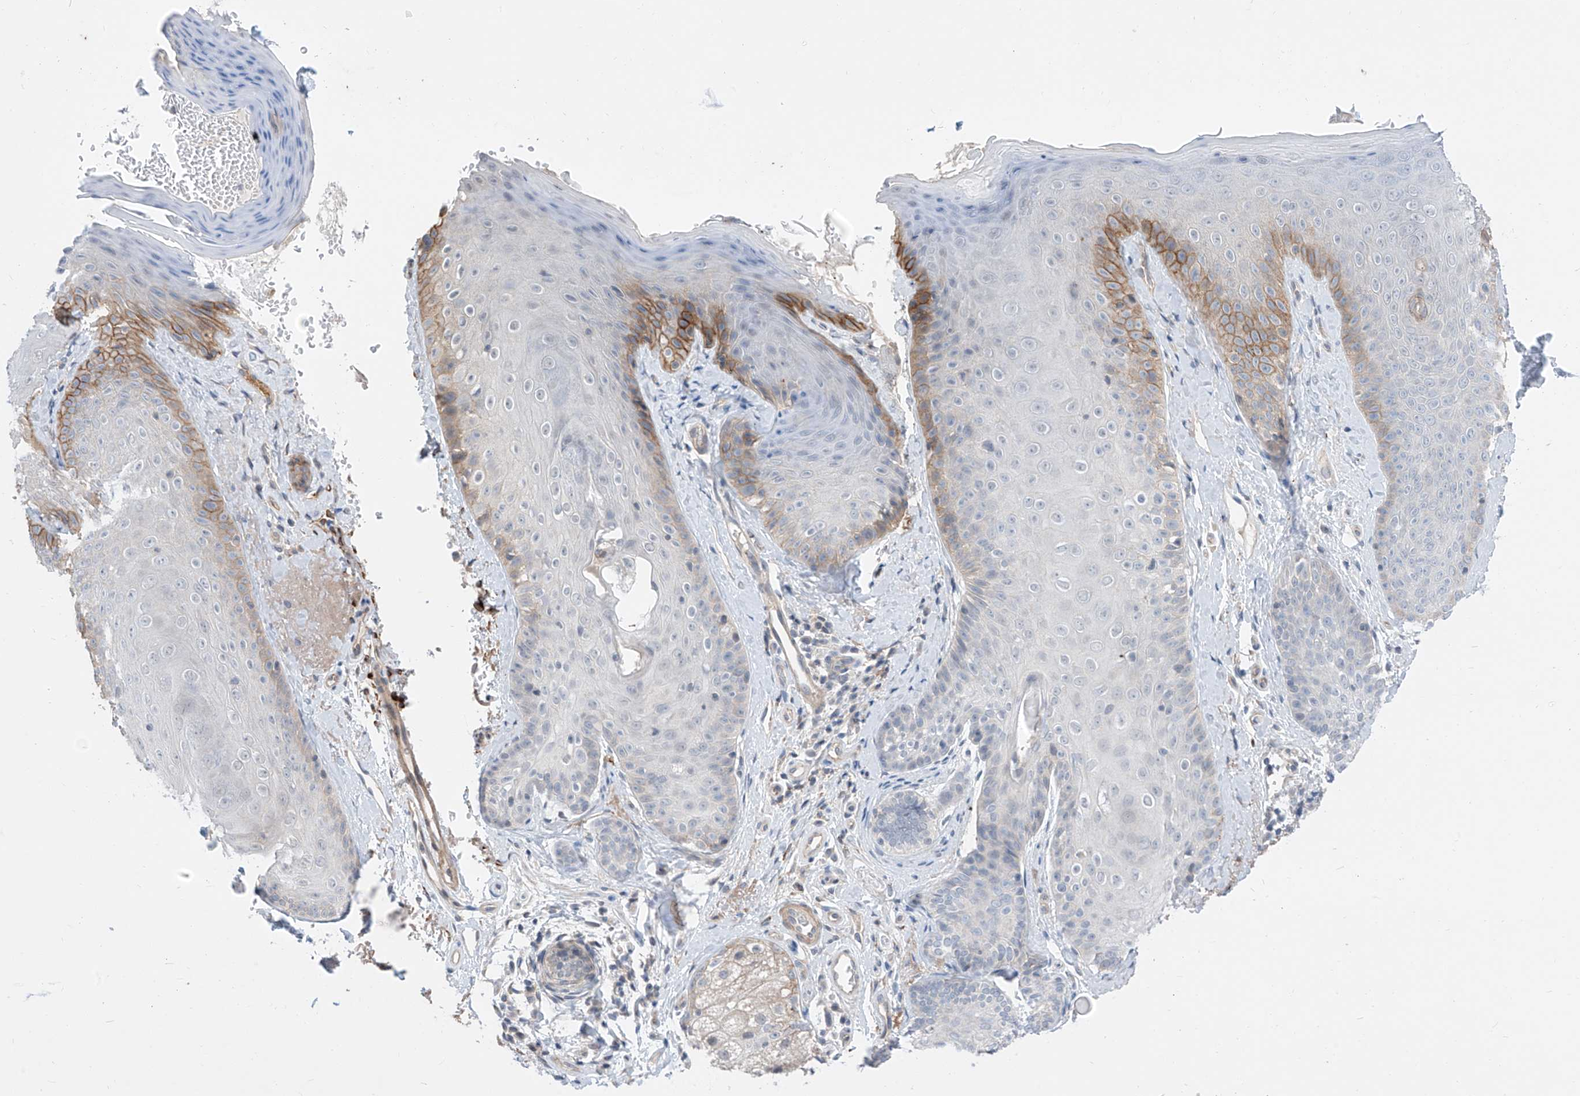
{"staining": {"intensity": "negative", "quantity": "none", "location": "none"}, "tissue": "skin", "cell_type": "Fibroblasts", "image_type": "normal", "snomed": [{"axis": "morphology", "description": "Normal tissue, NOS"}, {"axis": "topography", "description": "Skin"}], "caption": "This is an immunohistochemistry (IHC) image of unremarkable human skin. There is no staining in fibroblasts.", "gene": "ABLIM2", "patient": {"sex": "male", "age": 57}}